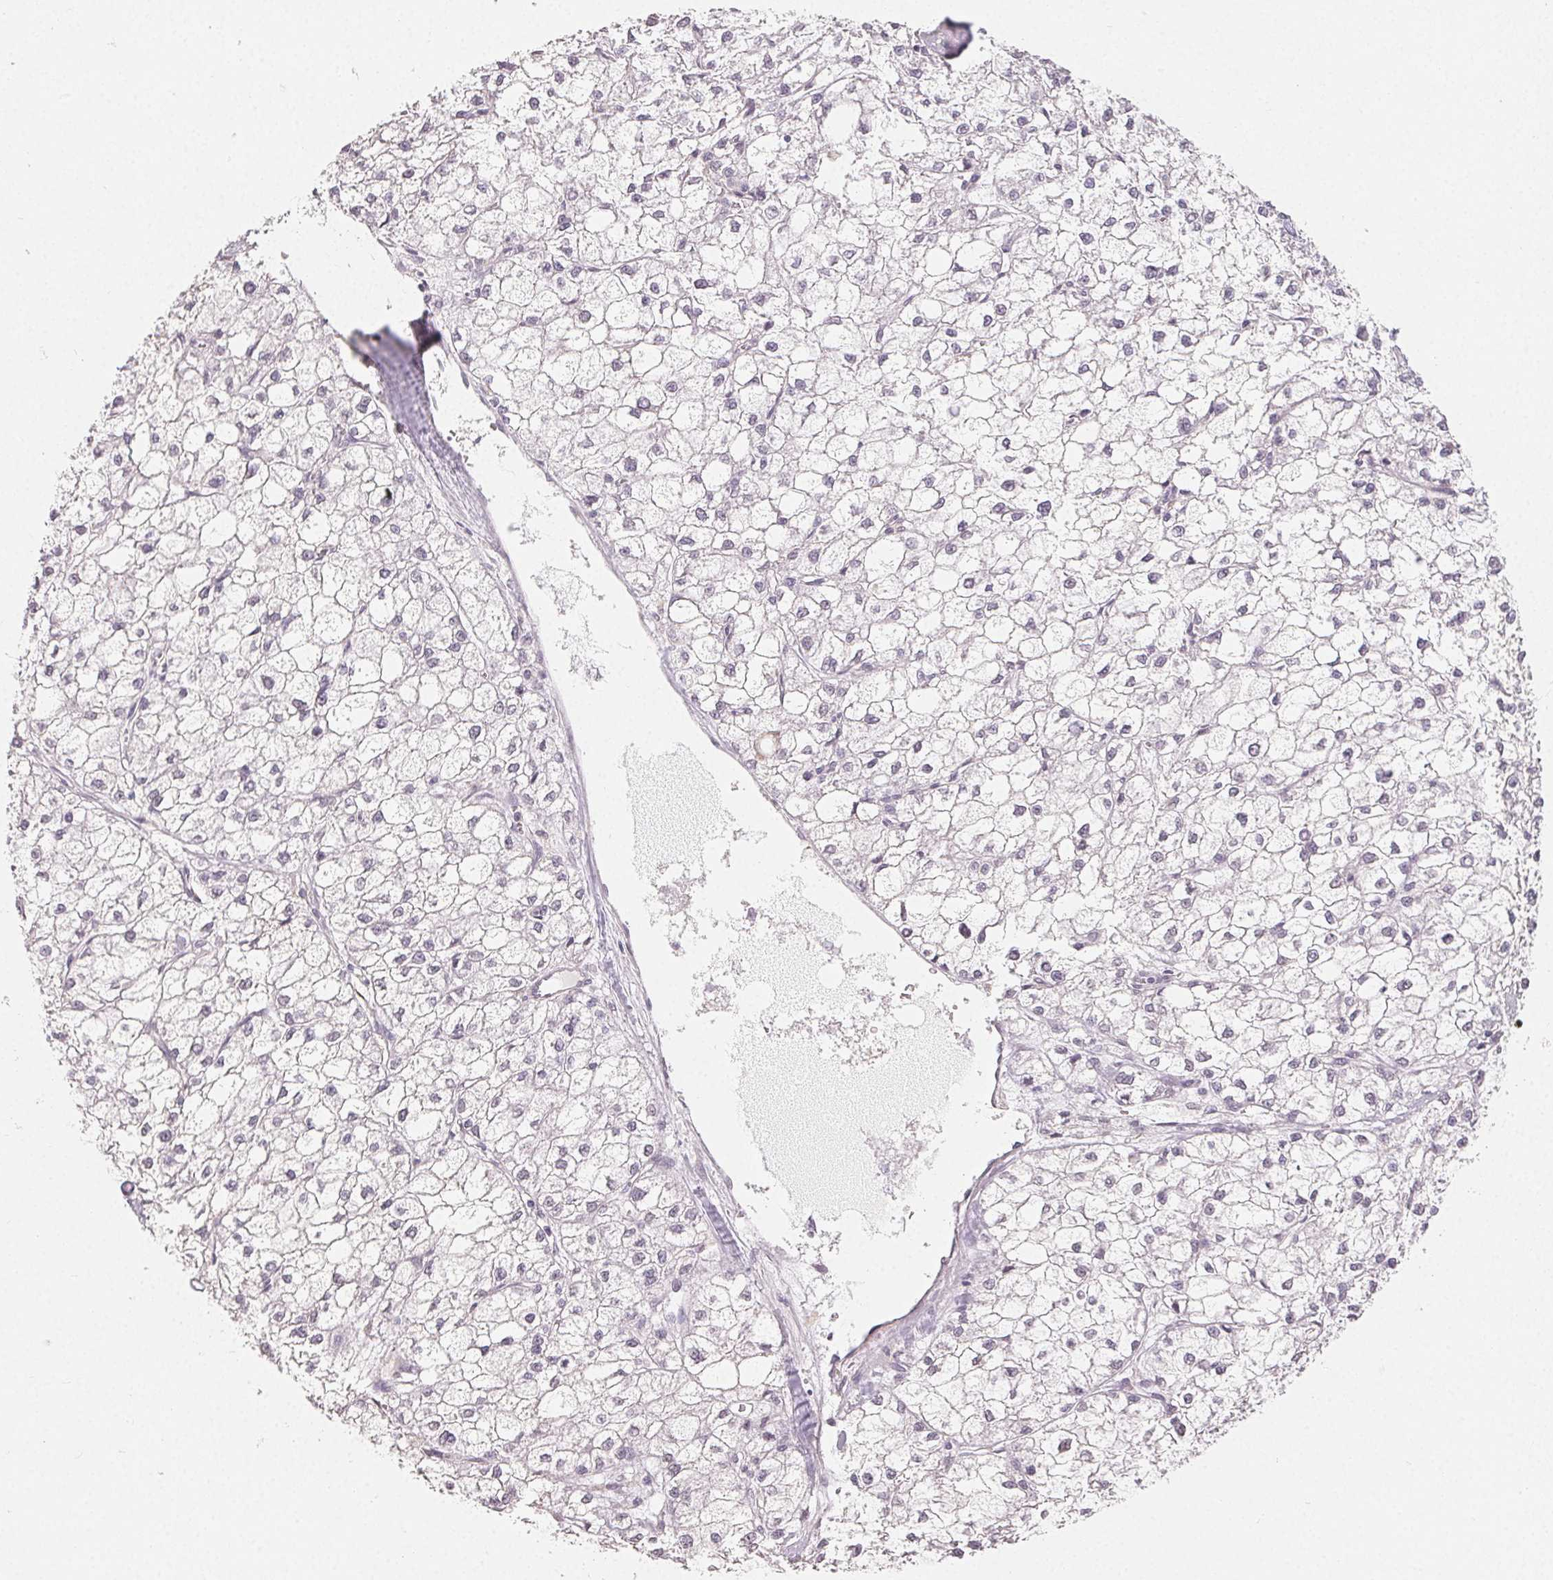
{"staining": {"intensity": "negative", "quantity": "none", "location": "none"}, "tissue": "liver cancer", "cell_type": "Tumor cells", "image_type": "cancer", "snomed": [{"axis": "morphology", "description": "Carcinoma, Hepatocellular, NOS"}, {"axis": "topography", "description": "Liver"}], "caption": "This is a image of IHC staining of liver cancer (hepatocellular carcinoma), which shows no positivity in tumor cells. (DAB (3,3'-diaminobenzidine) IHC with hematoxylin counter stain).", "gene": "TMEM174", "patient": {"sex": "female", "age": 43}}